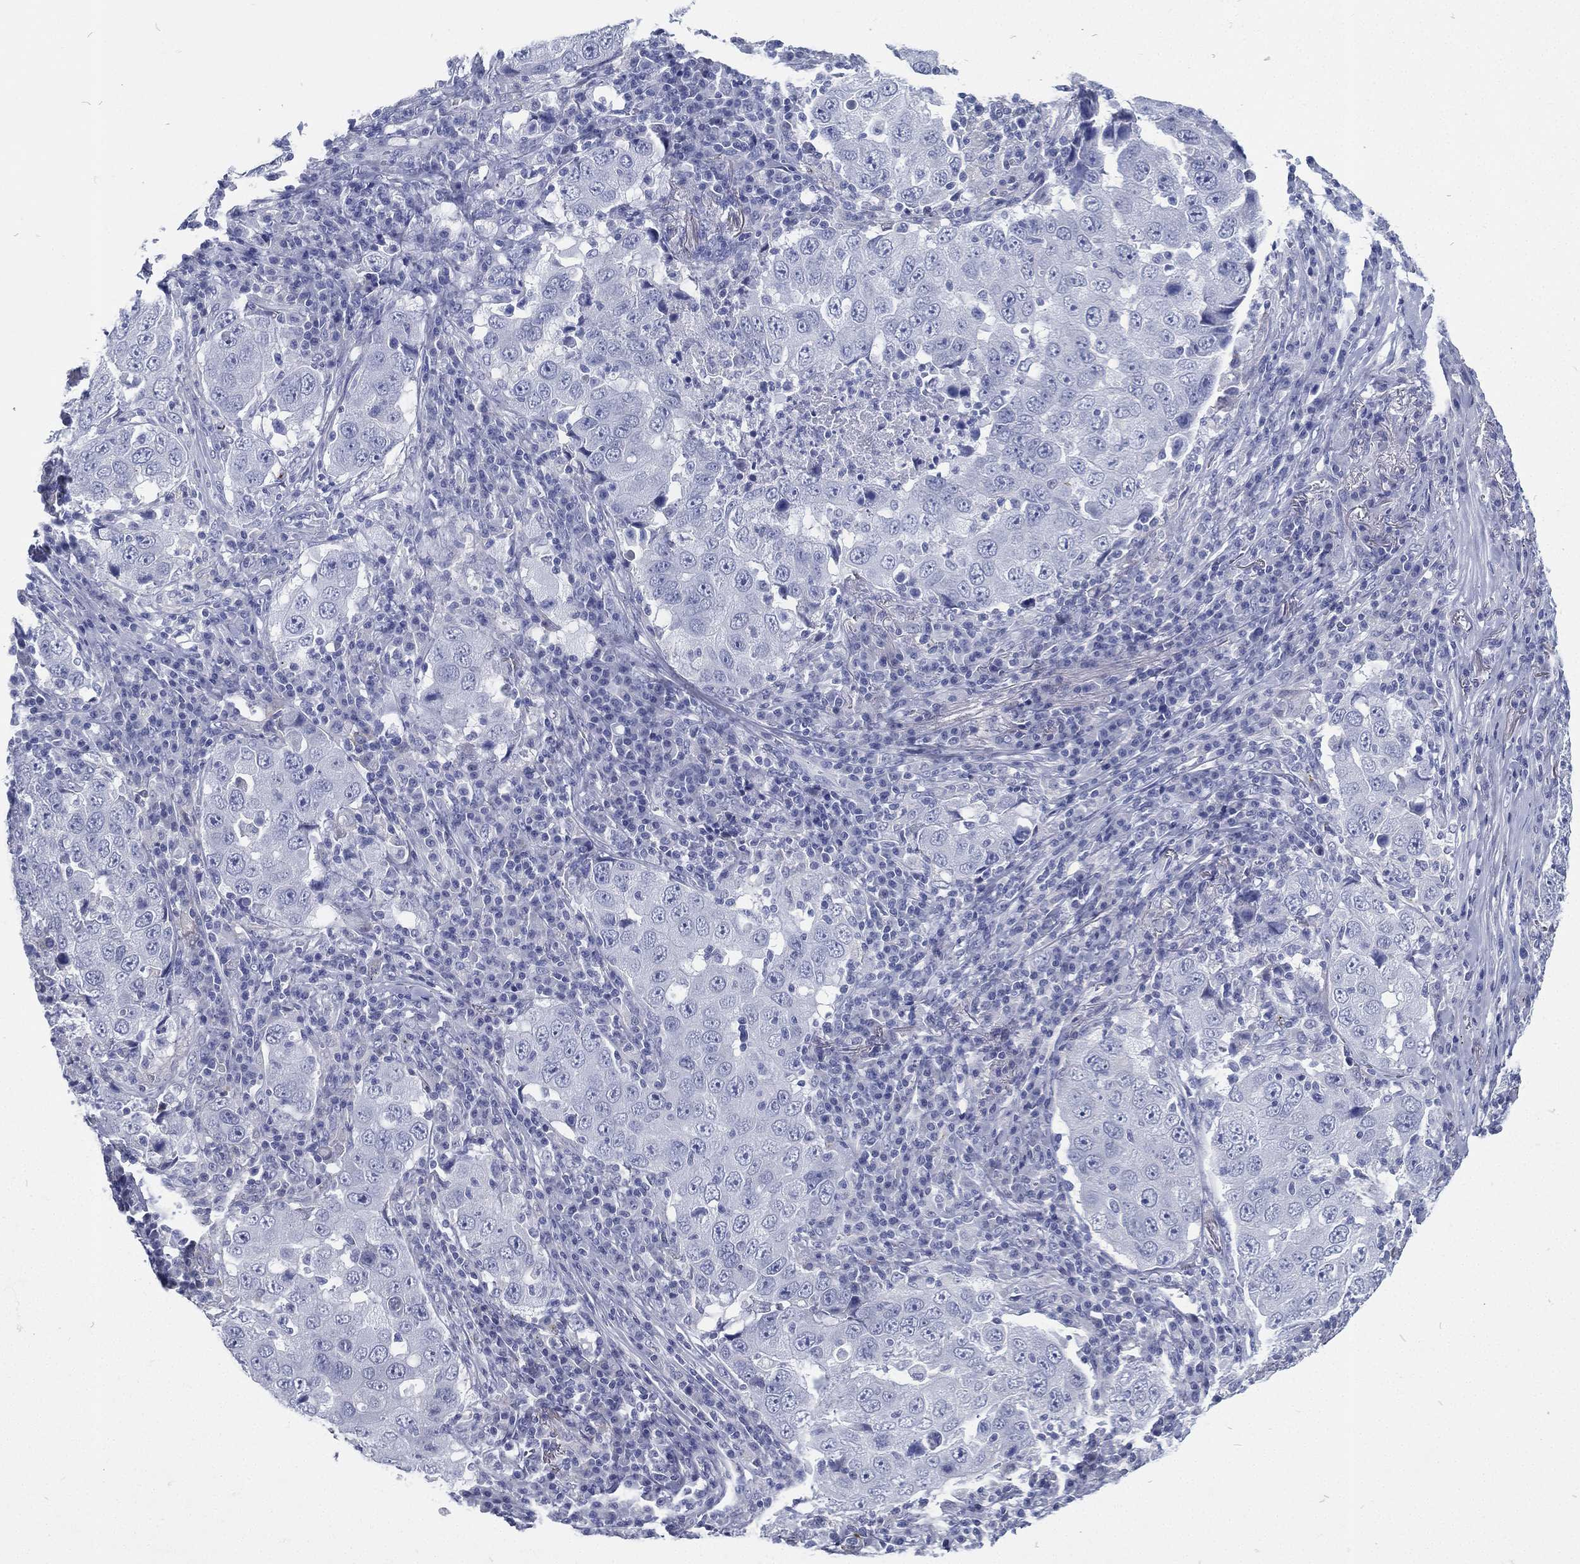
{"staining": {"intensity": "negative", "quantity": "none", "location": "none"}, "tissue": "lung cancer", "cell_type": "Tumor cells", "image_type": "cancer", "snomed": [{"axis": "morphology", "description": "Adenocarcinoma, NOS"}, {"axis": "topography", "description": "Lung"}], "caption": "Immunohistochemical staining of adenocarcinoma (lung) reveals no significant expression in tumor cells.", "gene": "RSPH4A", "patient": {"sex": "male", "age": 73}}